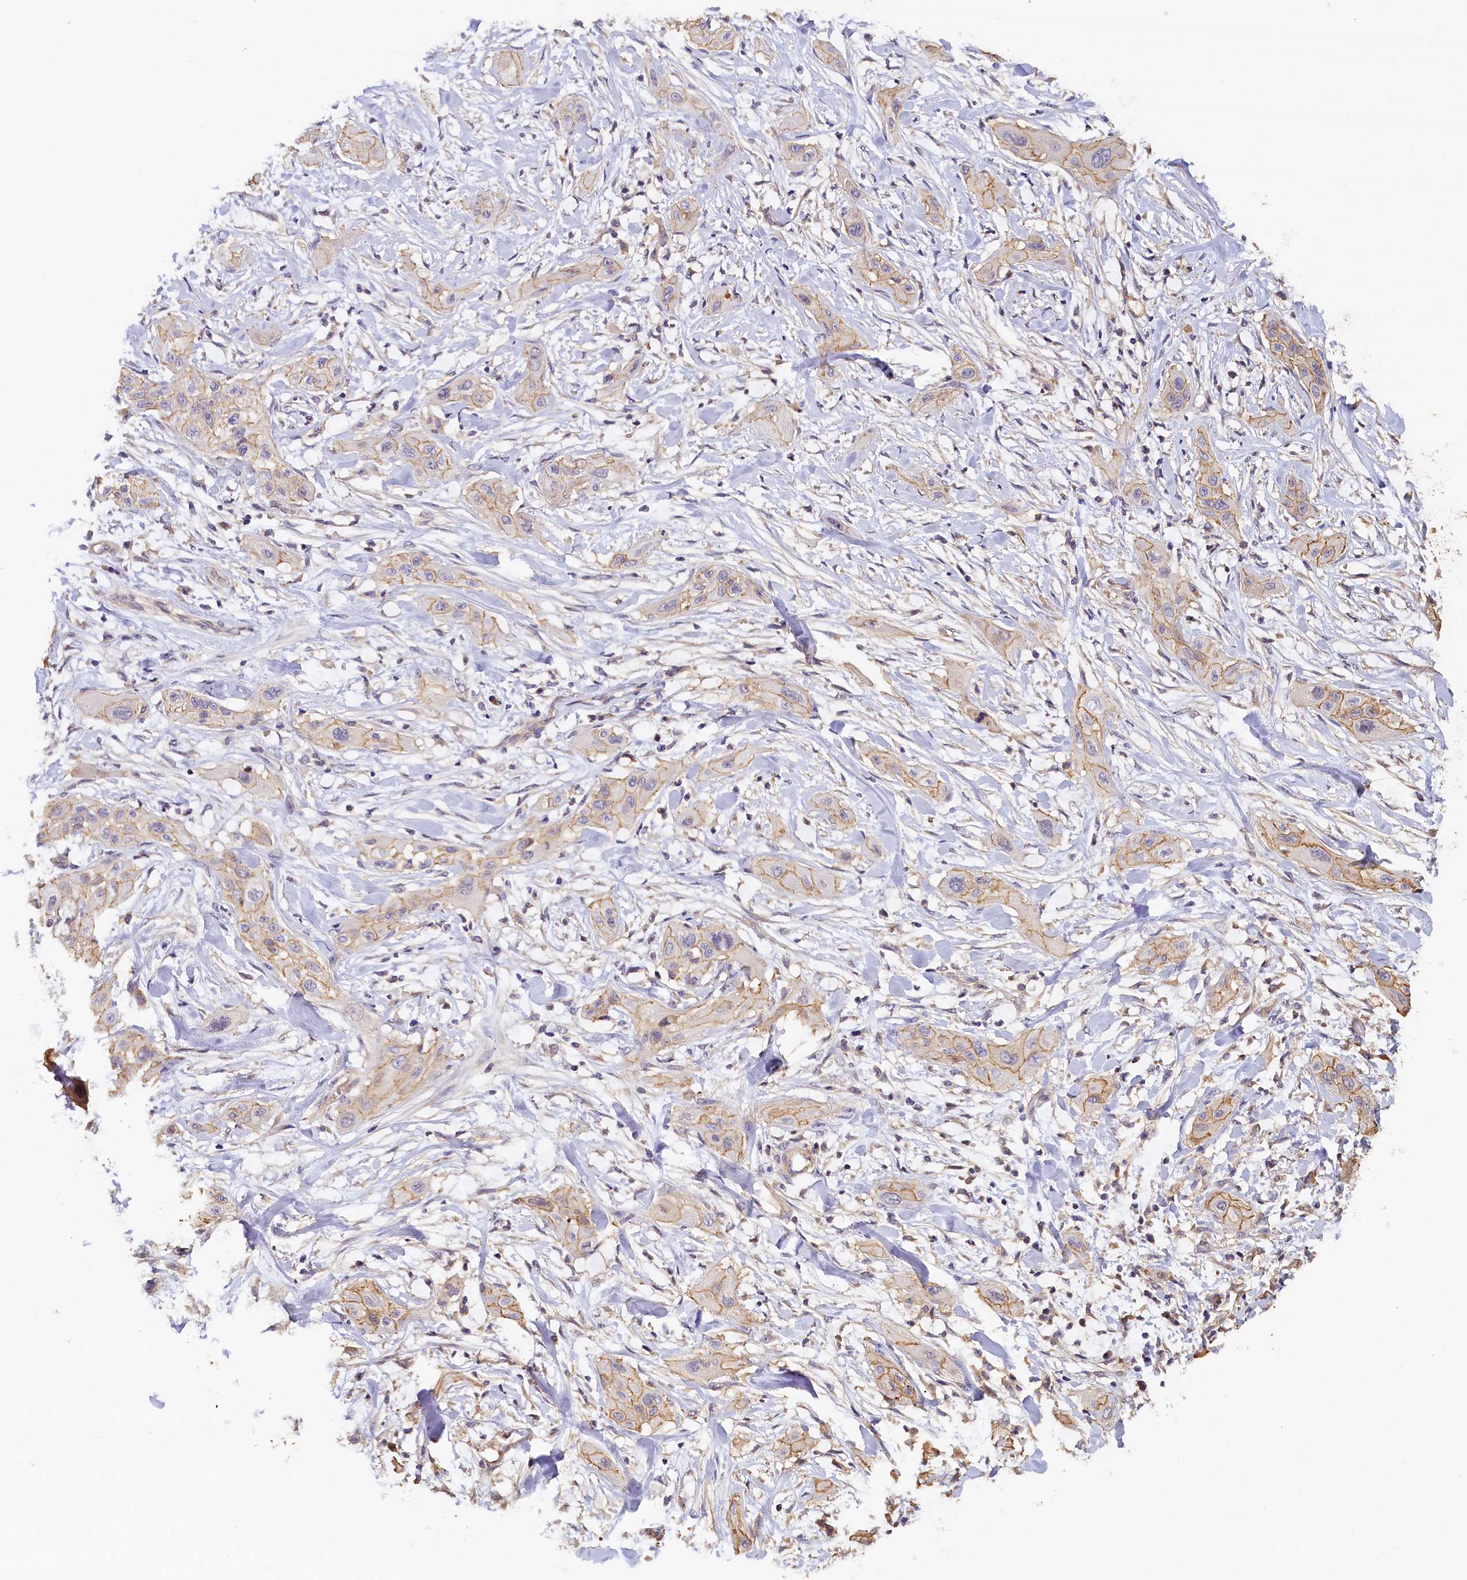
{"staining": {"intensity": "weak", "quantity": "<25%", "location": "cytoplasmic/membranous"}, "tissue": "lung cancer", "cell_type": "Tumor cells", "image_type": "cancer", "snomed": [{"axis": "morphology", "description": "Squamous cell carcinoma, NOS"}, {"axis": "topography", "description": "Lung"}], "caption": "Lung cancer (squamous cell carcinoma) stained for a protein using IHC exhibits no staining tumor cells.", "gene": "KATNB1", "patient": {"sex": "female", "age": 47}}